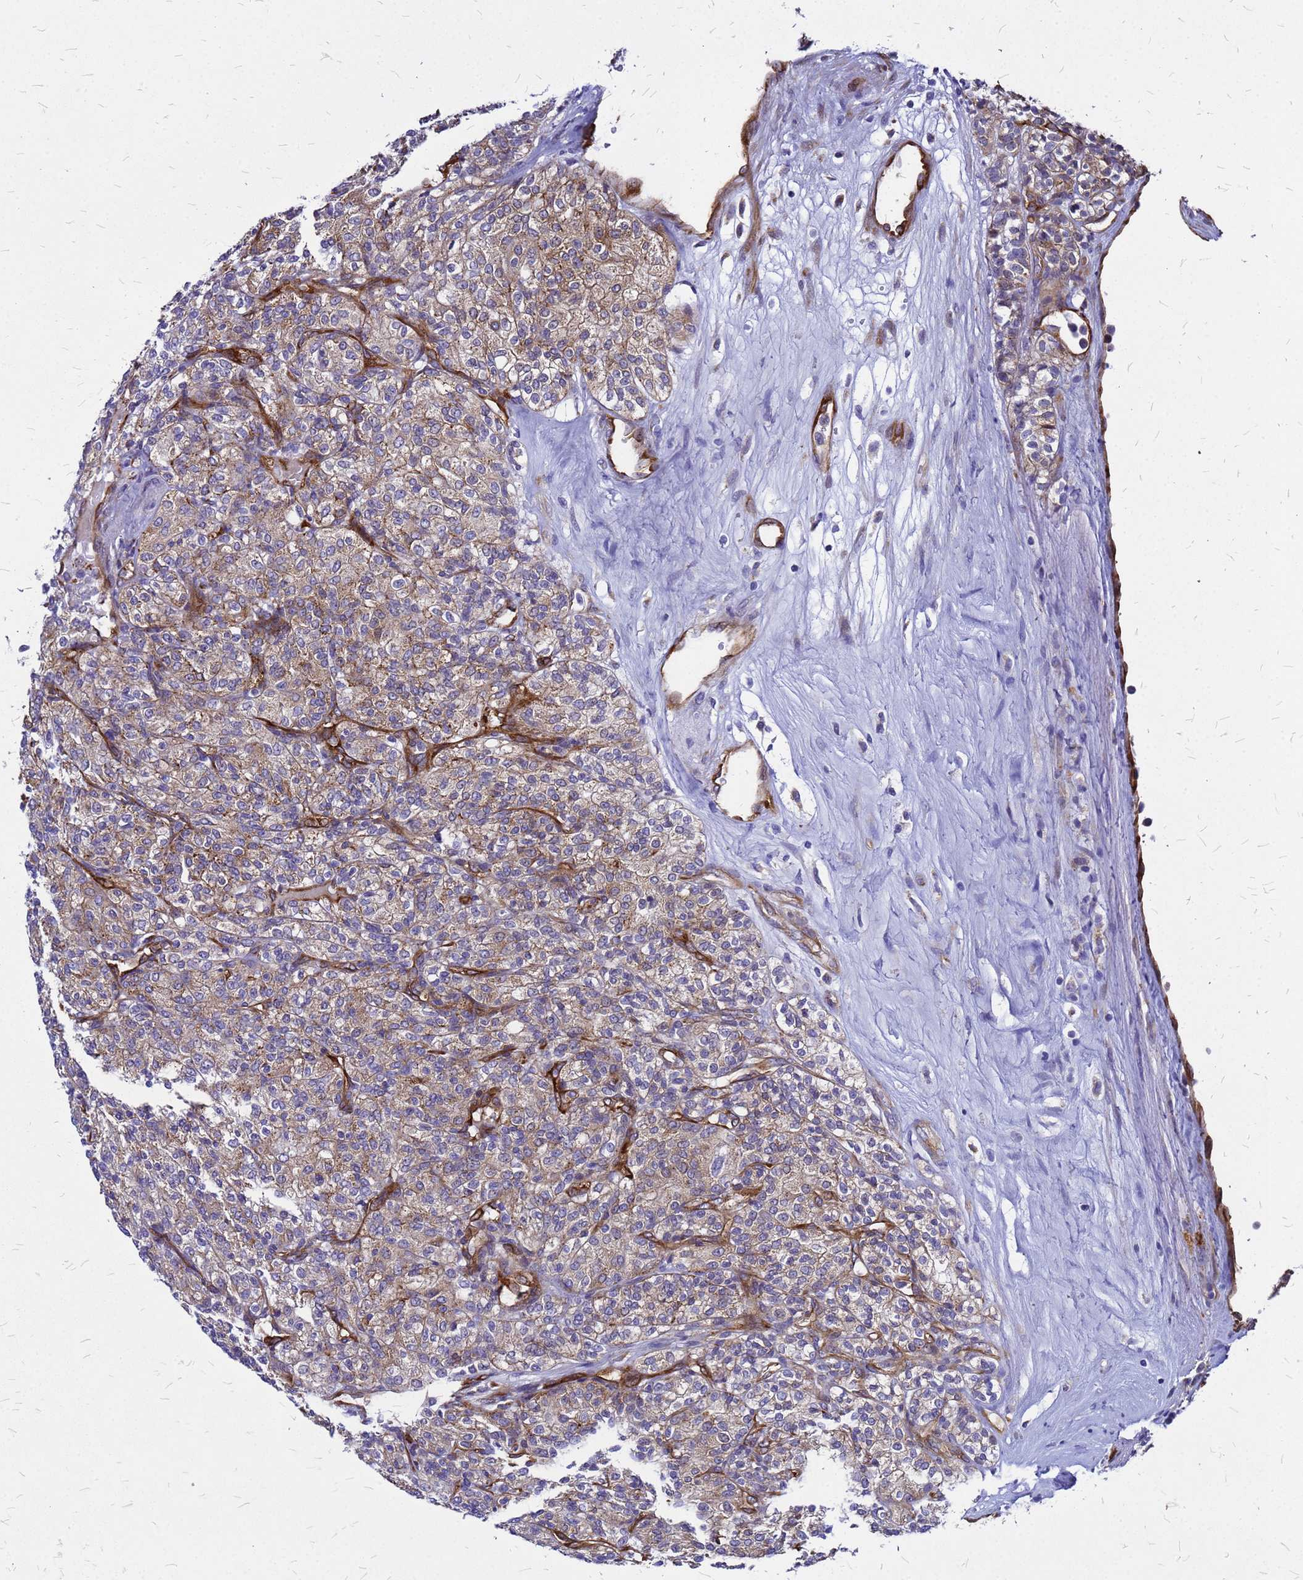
{"staining": {"intensity": "moderate", "quantity": ">75%", "location": "cytoplasmic/membranous"}, "tissue": "renal cancer", "cell_type": "Tumor cells", "image_type": "cancer", "snomed": [{"axis": "morphology", "description": "Adenocarcinoma, NOS"}, {"axis": "topography", "description": "Kidney"}], "caption": "DAB (3,3'-diaminobenzidine) immunohistochemical staining of human renal cancer (adenocarcinoma) displays moderate cytoplasmic/membranous protein positivity in approximately >75% of tumor cells.", "gene": "NOSTRIN", "patient": {"sex": "male", "age": 77}}